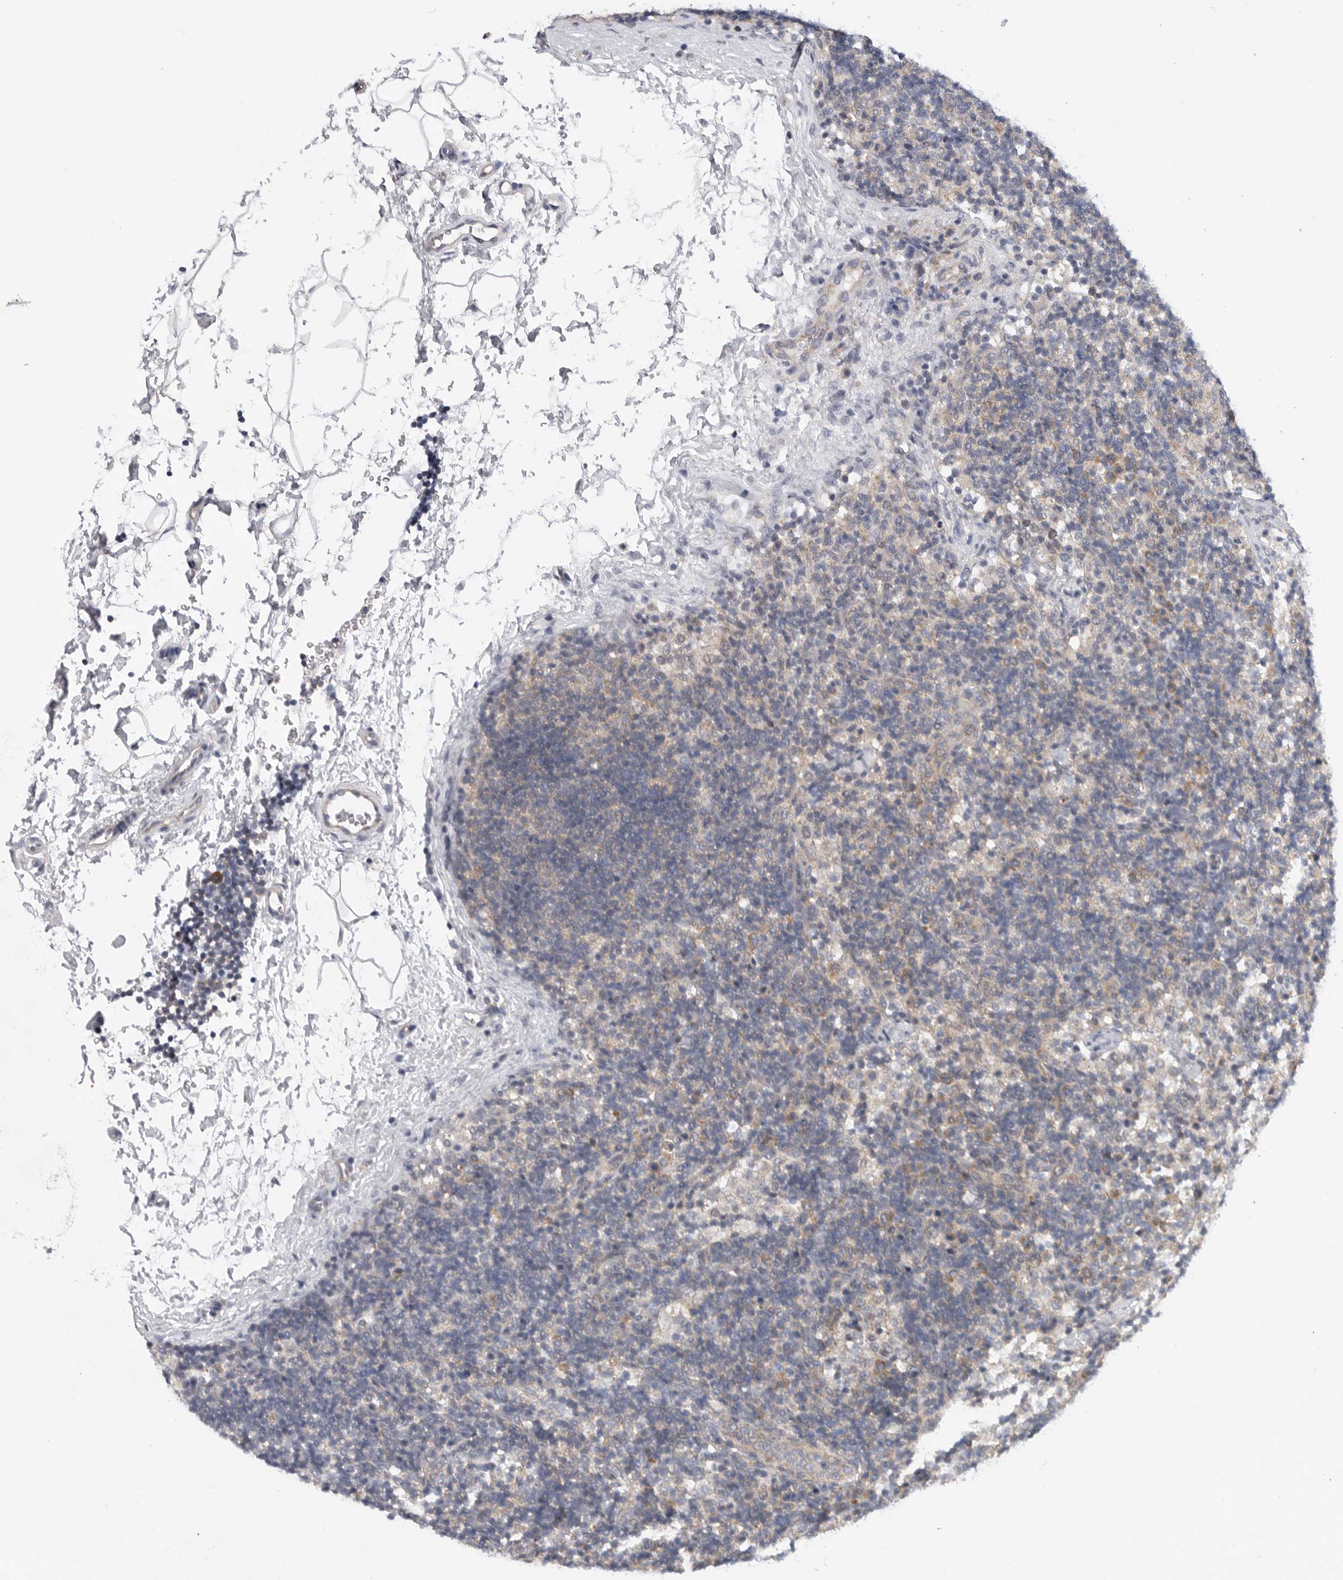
{"staining": {"intensity": "weak", "quantity": "<25%", "location": "cytoplasmic/membranous"}, "tissue": "lymph node", "cell_type": "Germinal center cells", "image_type": "normal", "snomed": [{"axis": "morphology", "description": "Normal tissue, NOS"}, {"axis": "topography", "description": "Lymph node"}], "caption": "This image is of benign lymph node stained with immunohistochemistry (IHC) to label a protein in brown with the nuclei are counter-stained blue. There is no staining in germinal center cells.", "gene": "FBXO43", "patient": {"sex": "female", "age": 22}}